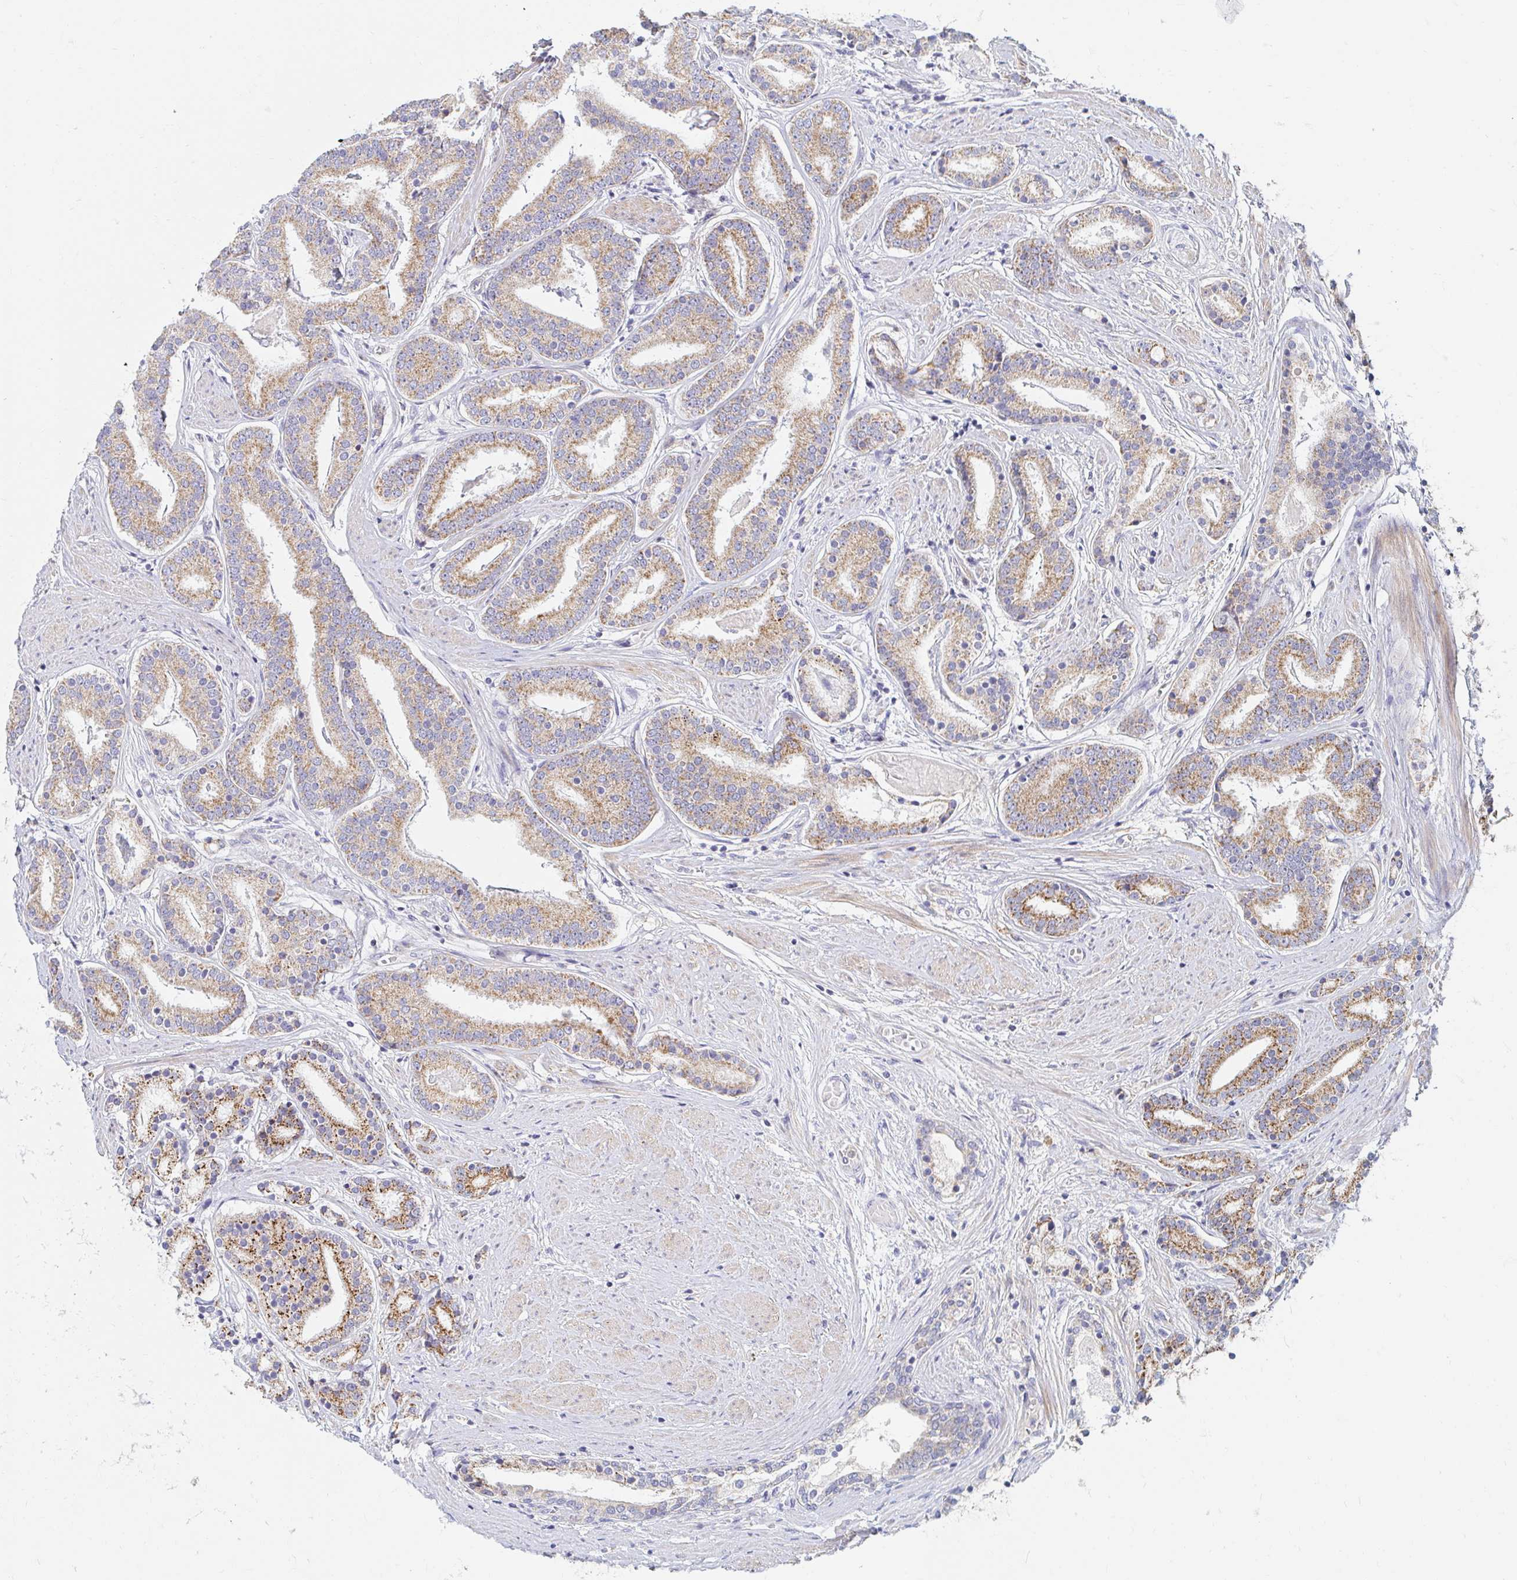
{"staining": {"intensity": "moderate", "quantity": ">75%", "location": "cytoplasmic/membranous"}, "tissue": "prostate cancer", "cell_type": "Tumor cells", "image_type": "cancer", "snomed": [{"axis": "morphology", "description": "Adenocarcinoma, High grade"}, {"axis": "topography", "description": "Prostate"}], "caption": "Moderate cytoplasmic/membranous staining for a protein is appreciated in about >75% of tumor cells of prostate cancer (adenocarcinoma (high-grade)) using IHC.", "gene": "MAVS", "patient": {"sex": "male", "age": 63}}